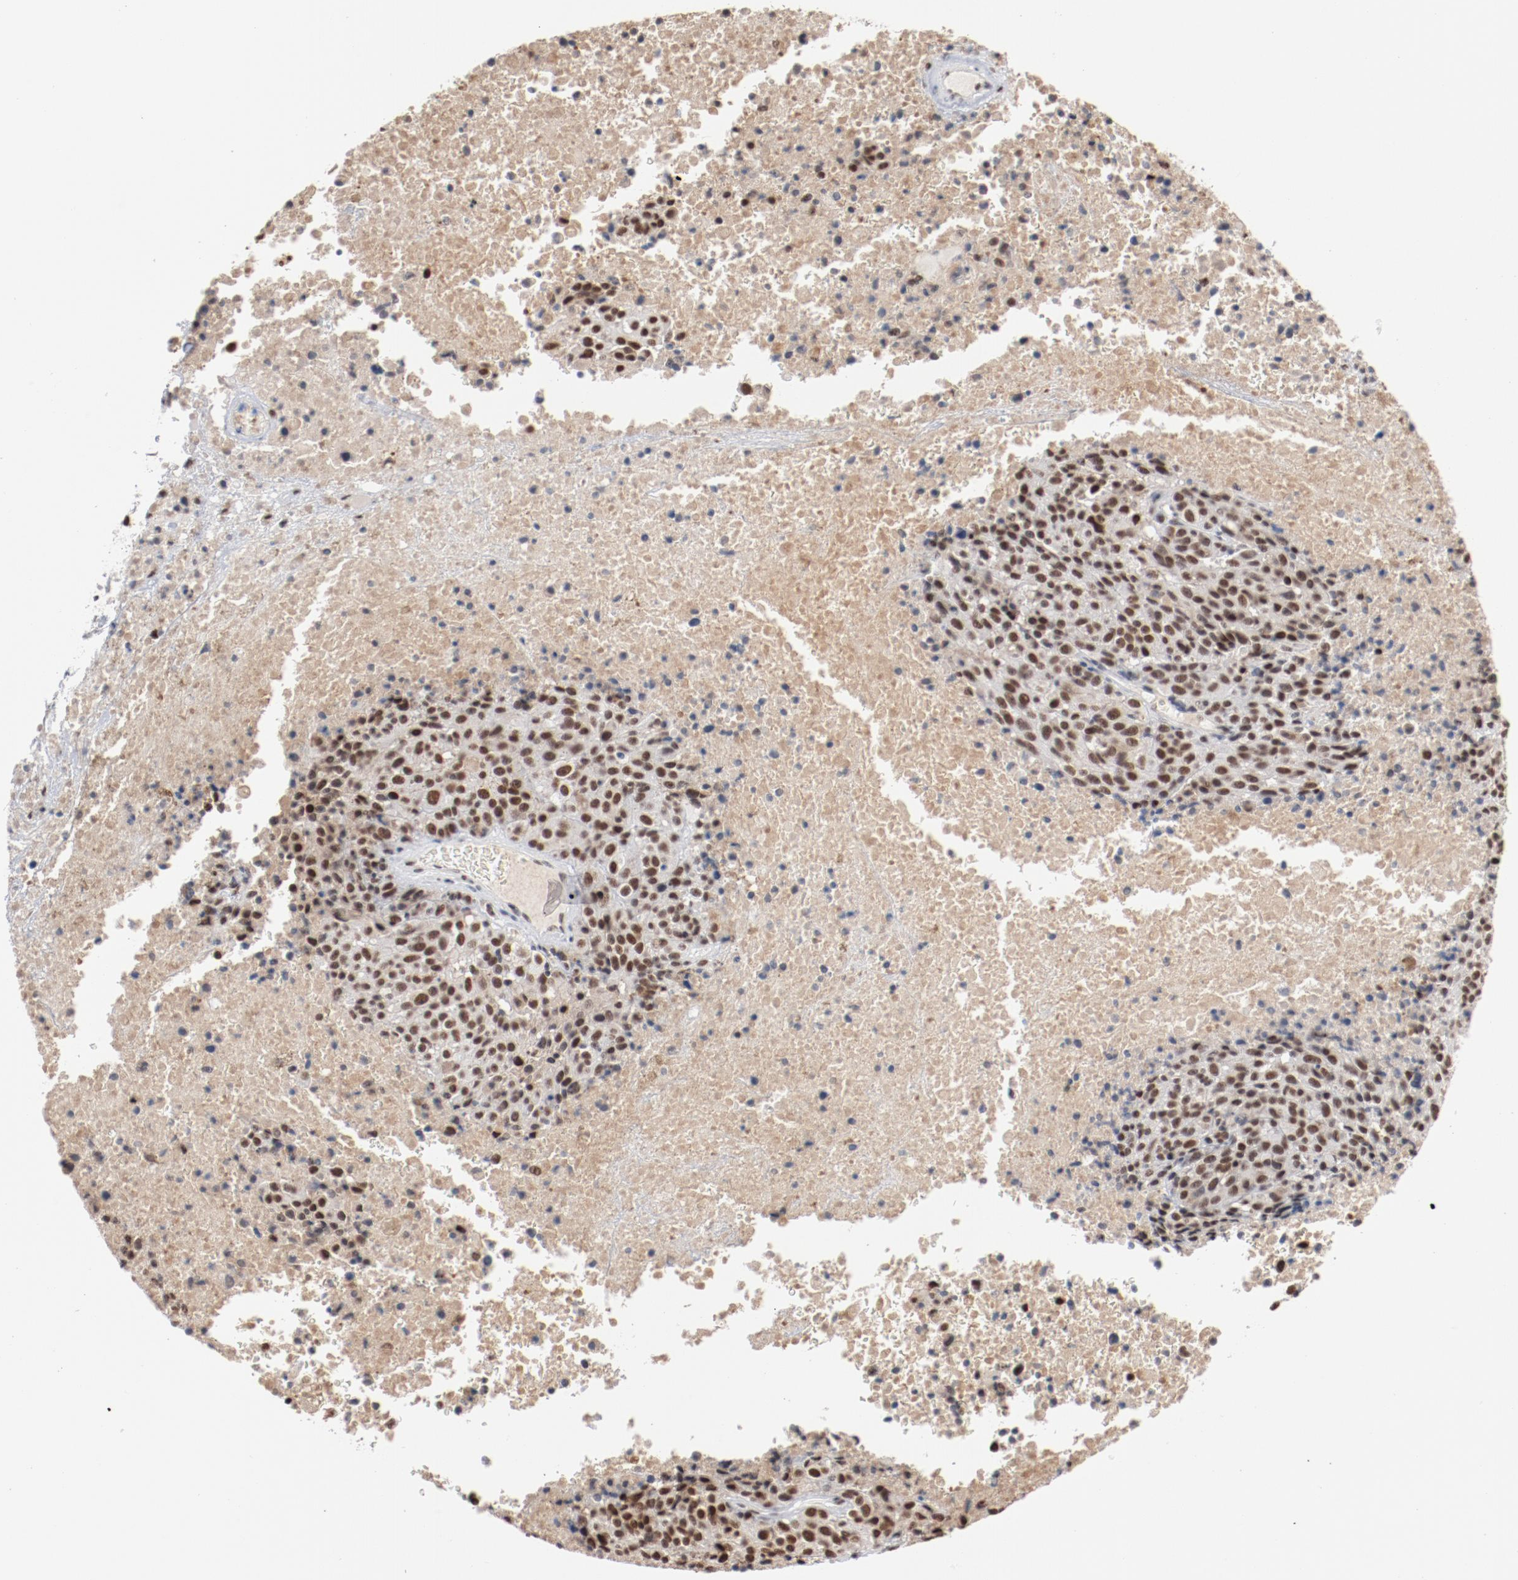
{"staining": {"intensity": "strong", "quantity": ">75%", "location": "nuclear"}, "tissue": "melanoma", "cell_type": "Tumor cells", "image_type": "cancer", "snomed": [{"axis": "morphology", "description": "Malignant melanoma, Metastatic site"}, {"axis": "topography", "description": "Cerebral cortex"}], "caption": "Malignant melanoma (metastatic site) stained with DAB (3,3'-diaminobenzidine) IHC shows high levels of strong nuclear expression in about >75% of tumor cells.", "gene": "BUB3", "patient": {"sex": "female", "age": 52}}